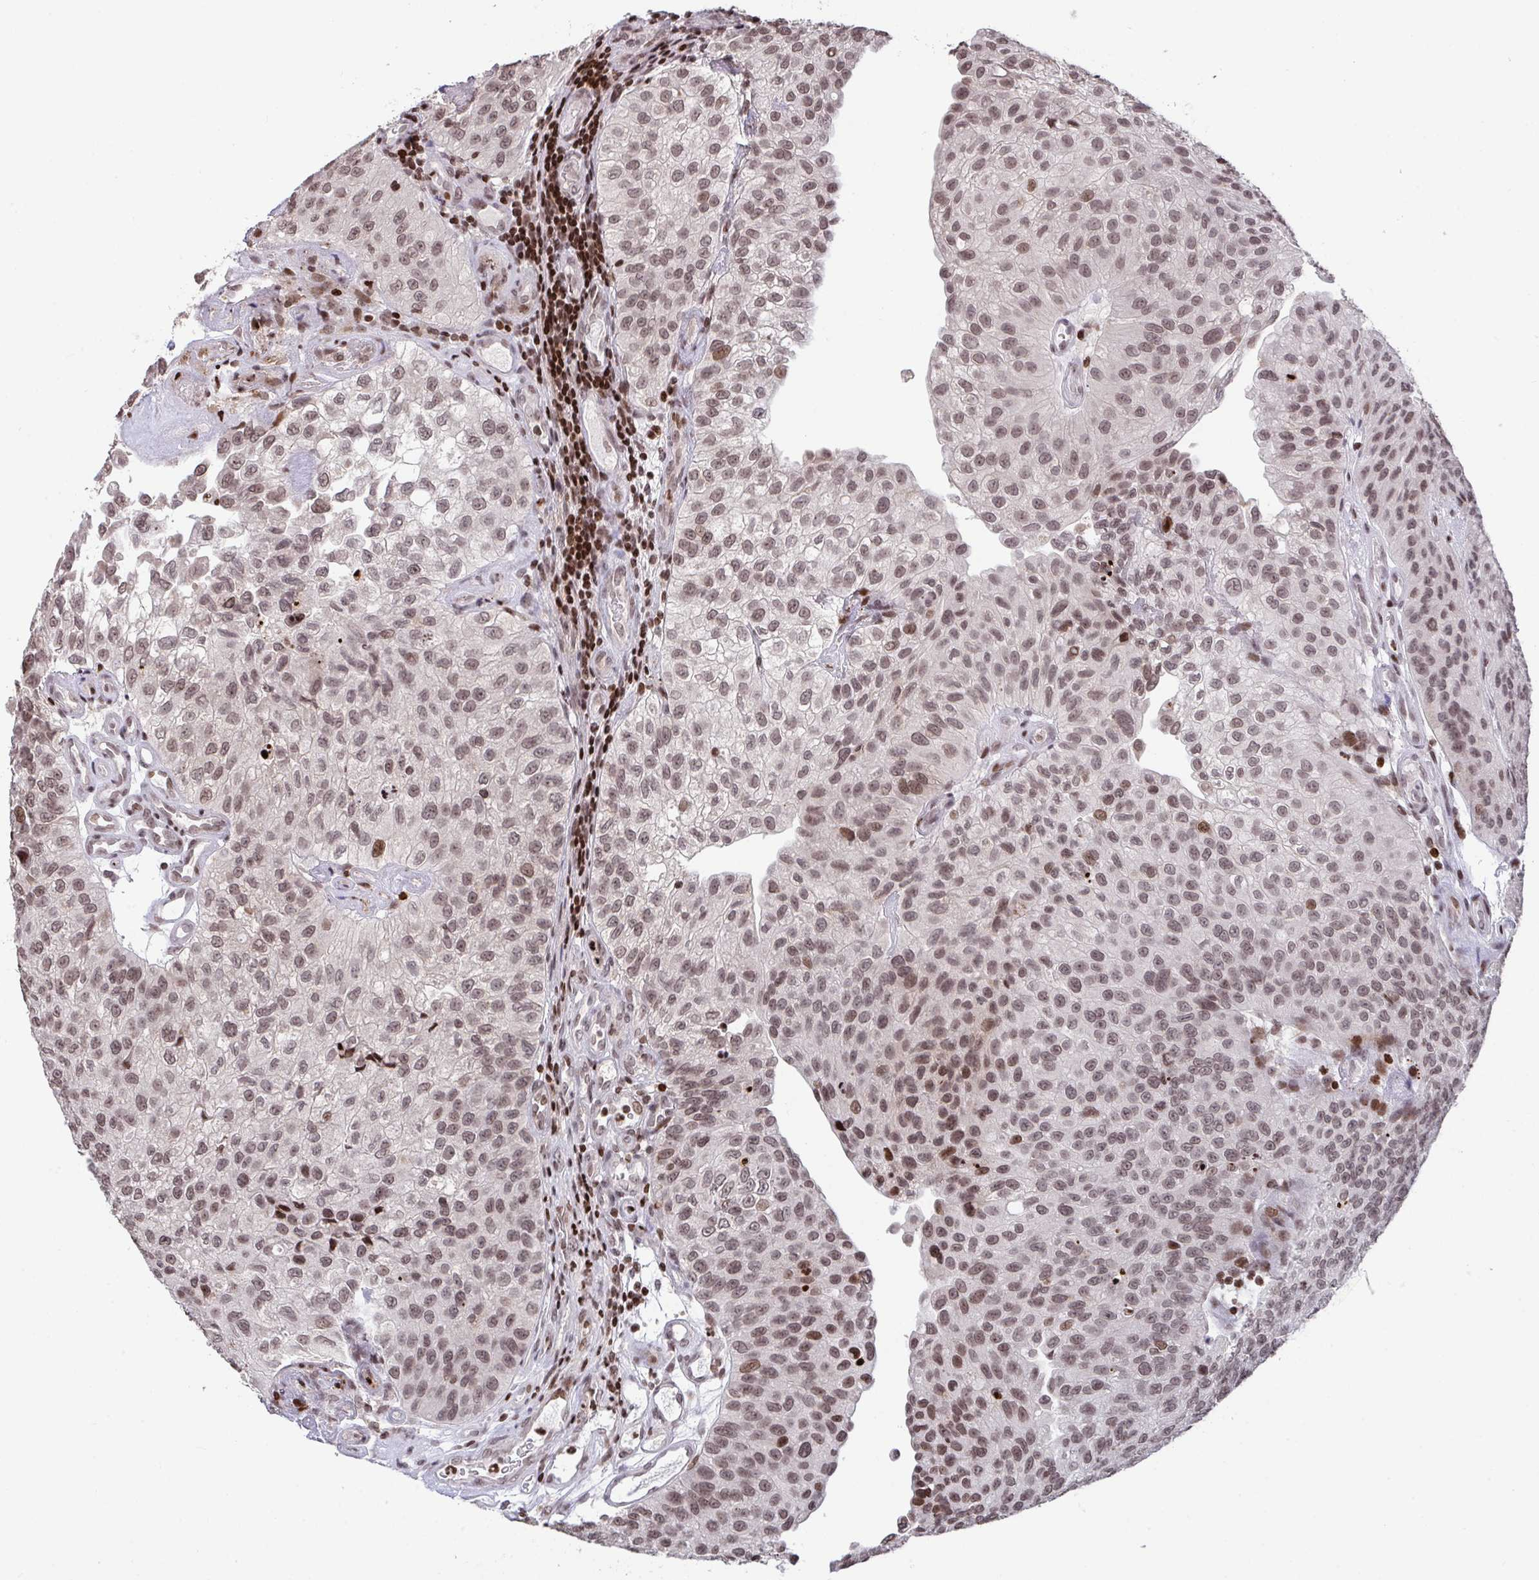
{"staining": {"intensity": "moderate", "quantity": ">75%", "location": "nuclear"}, "tissue": "urothelial cancer", "cell_type": "Tumor cells", "image_type": "cancer", "snomed": [{"axis": "morphology", "description": "Urothelial carcinoma, NOS"}, {"axis": "topography", "description": "Urinary bladder"}], "caption": "Transitional cell carcinoma stained with DAB (3,3'-diaminobenzidine) IHC exhibits medium levels of moderate nuclear expression in about >75% of tumor cells. (DAB = brown stain, brightfield microscopy at high magnification).", "gene": "NIP7", "patient": {"sex": "male", "age": 87}}